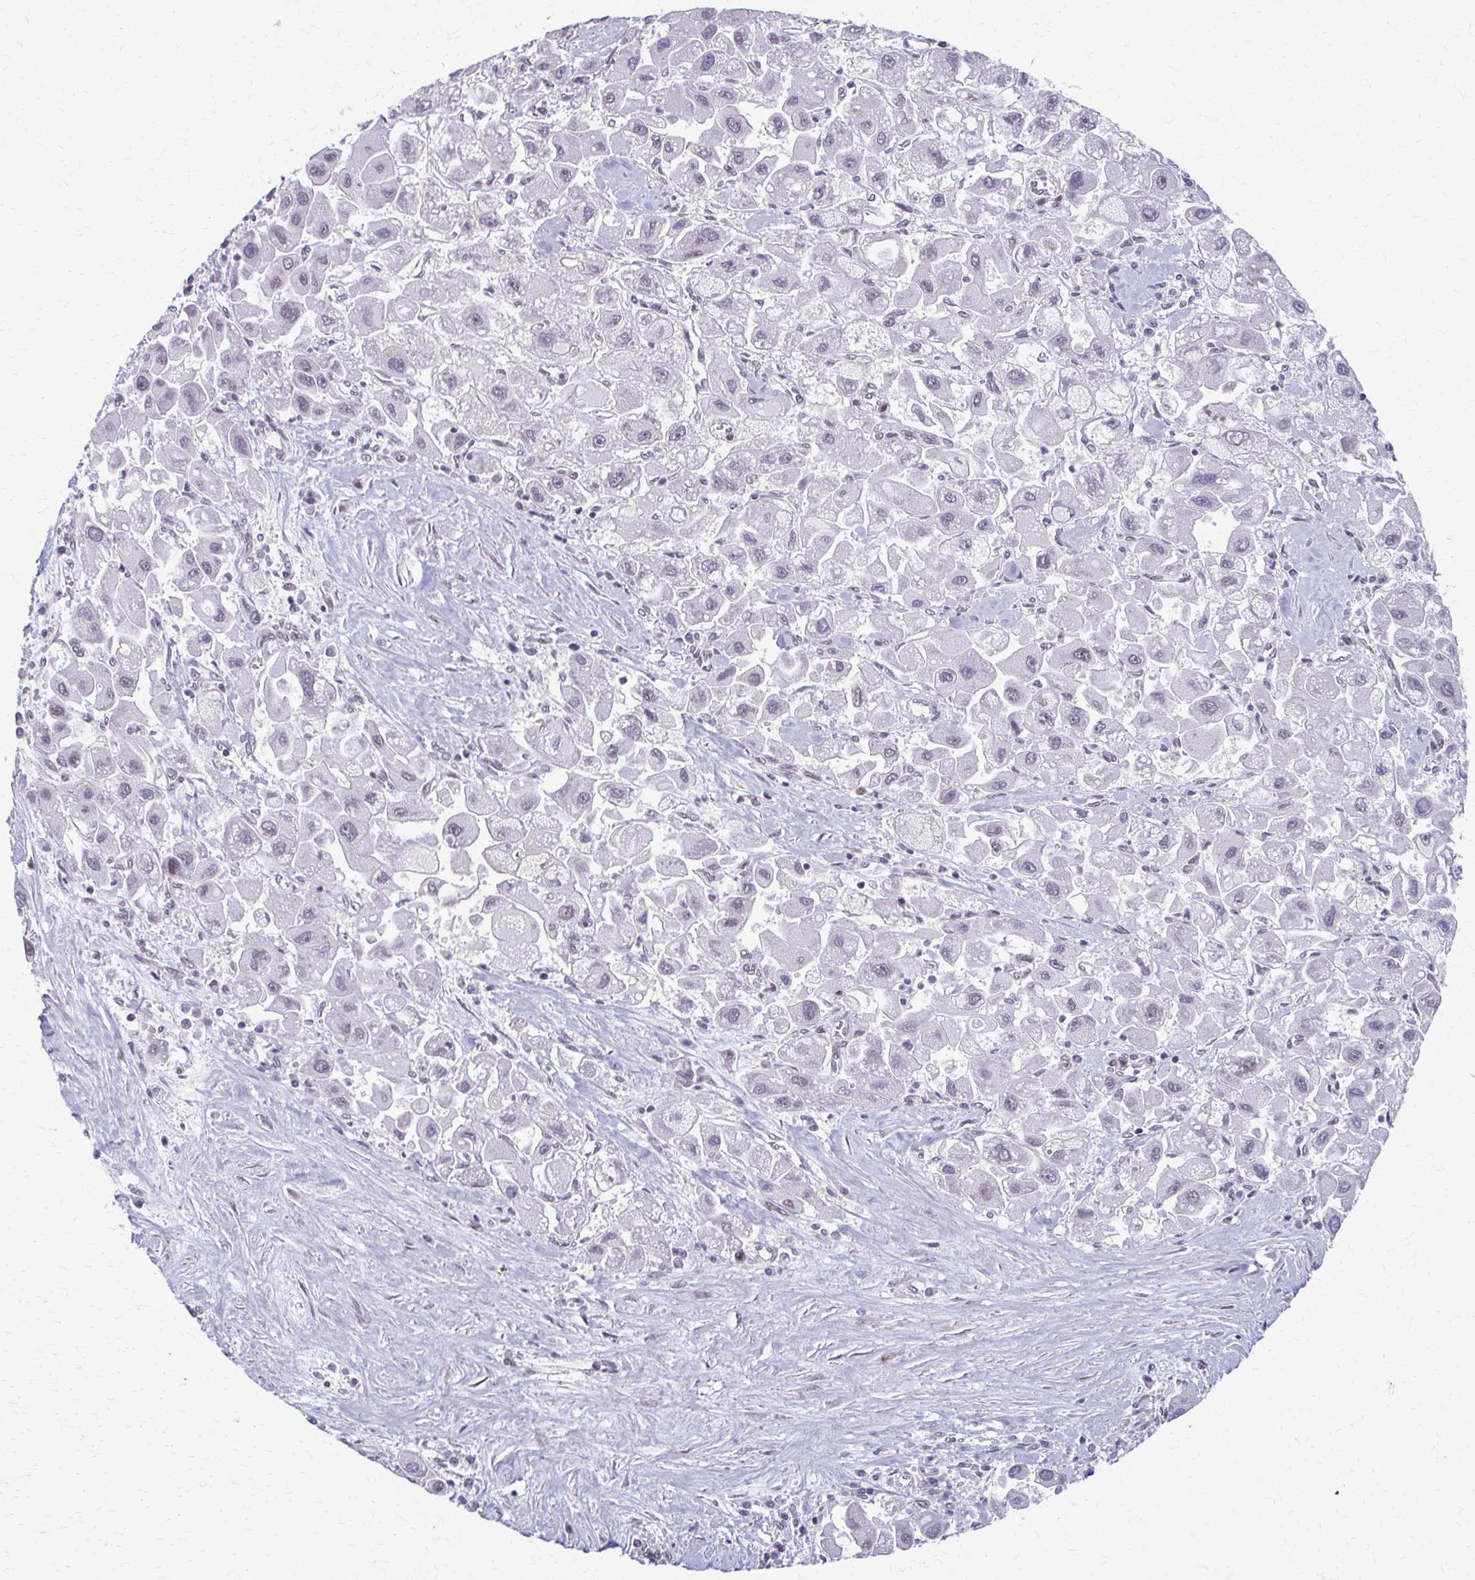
{"staining": {"intensity": "negative", "quantity": "none", "location": "none"}, "tissue": "liver cancer", "cell_type": "Tumor cells", "image_type": "cancer", "snomed": [{"axis": "morphology", "description": "Carcinoma, Hepatocellular, NOS"}, {"axis": "topography", "description": "Liver"}], "caption": "An immunohistochemistry (IHC) photomicrograph of hepatocellular carcinoma (liver) is shown. There is no staining in tumor cells of hepatocellular carcinoma (liver).", "gene": "SETBP1", "patient": {"sex": "male", "age": 24}}